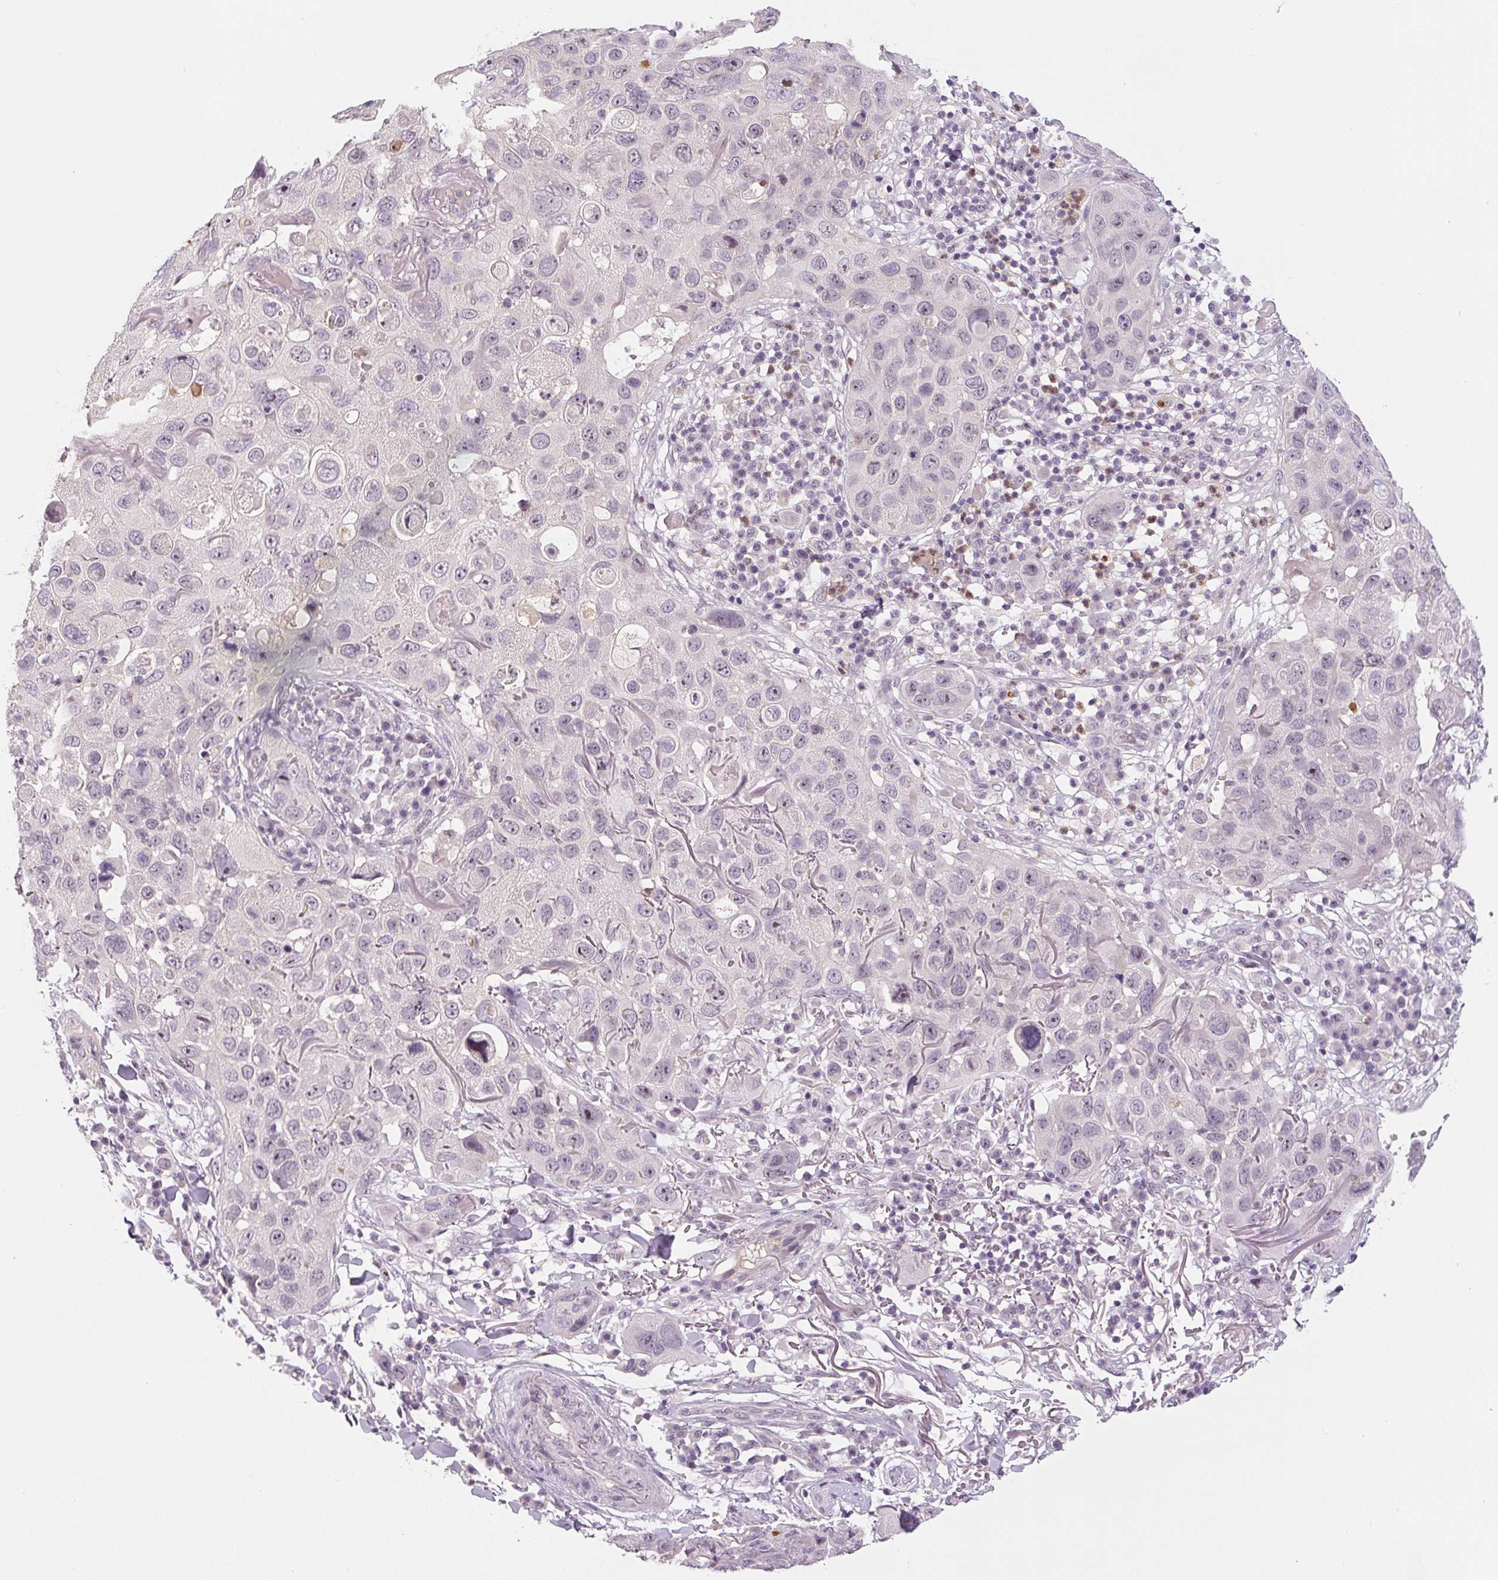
{"staining": {"intensity": "negative", "quantity": "none", "location": "none"}, "tissue": "skin cancer", "cell_type": "Tumor cells", "image_type": "cancer", "snomed": [{"axis": "morphology", "description": "Squamous cell carcinoma in situ, NOS"}, {"axis": "morphology", "description": "Squamous cell carcinoma, NOS"}, {"axis": "topography", "description": "Skin"}], "caption": "Immunohistochemistry photomicrograph of skin cancer stained for a protein (brown), which reveals no expression in tumor cells.", "gene": "SGF29", "patient": {"sex": "male", "age": 93}}